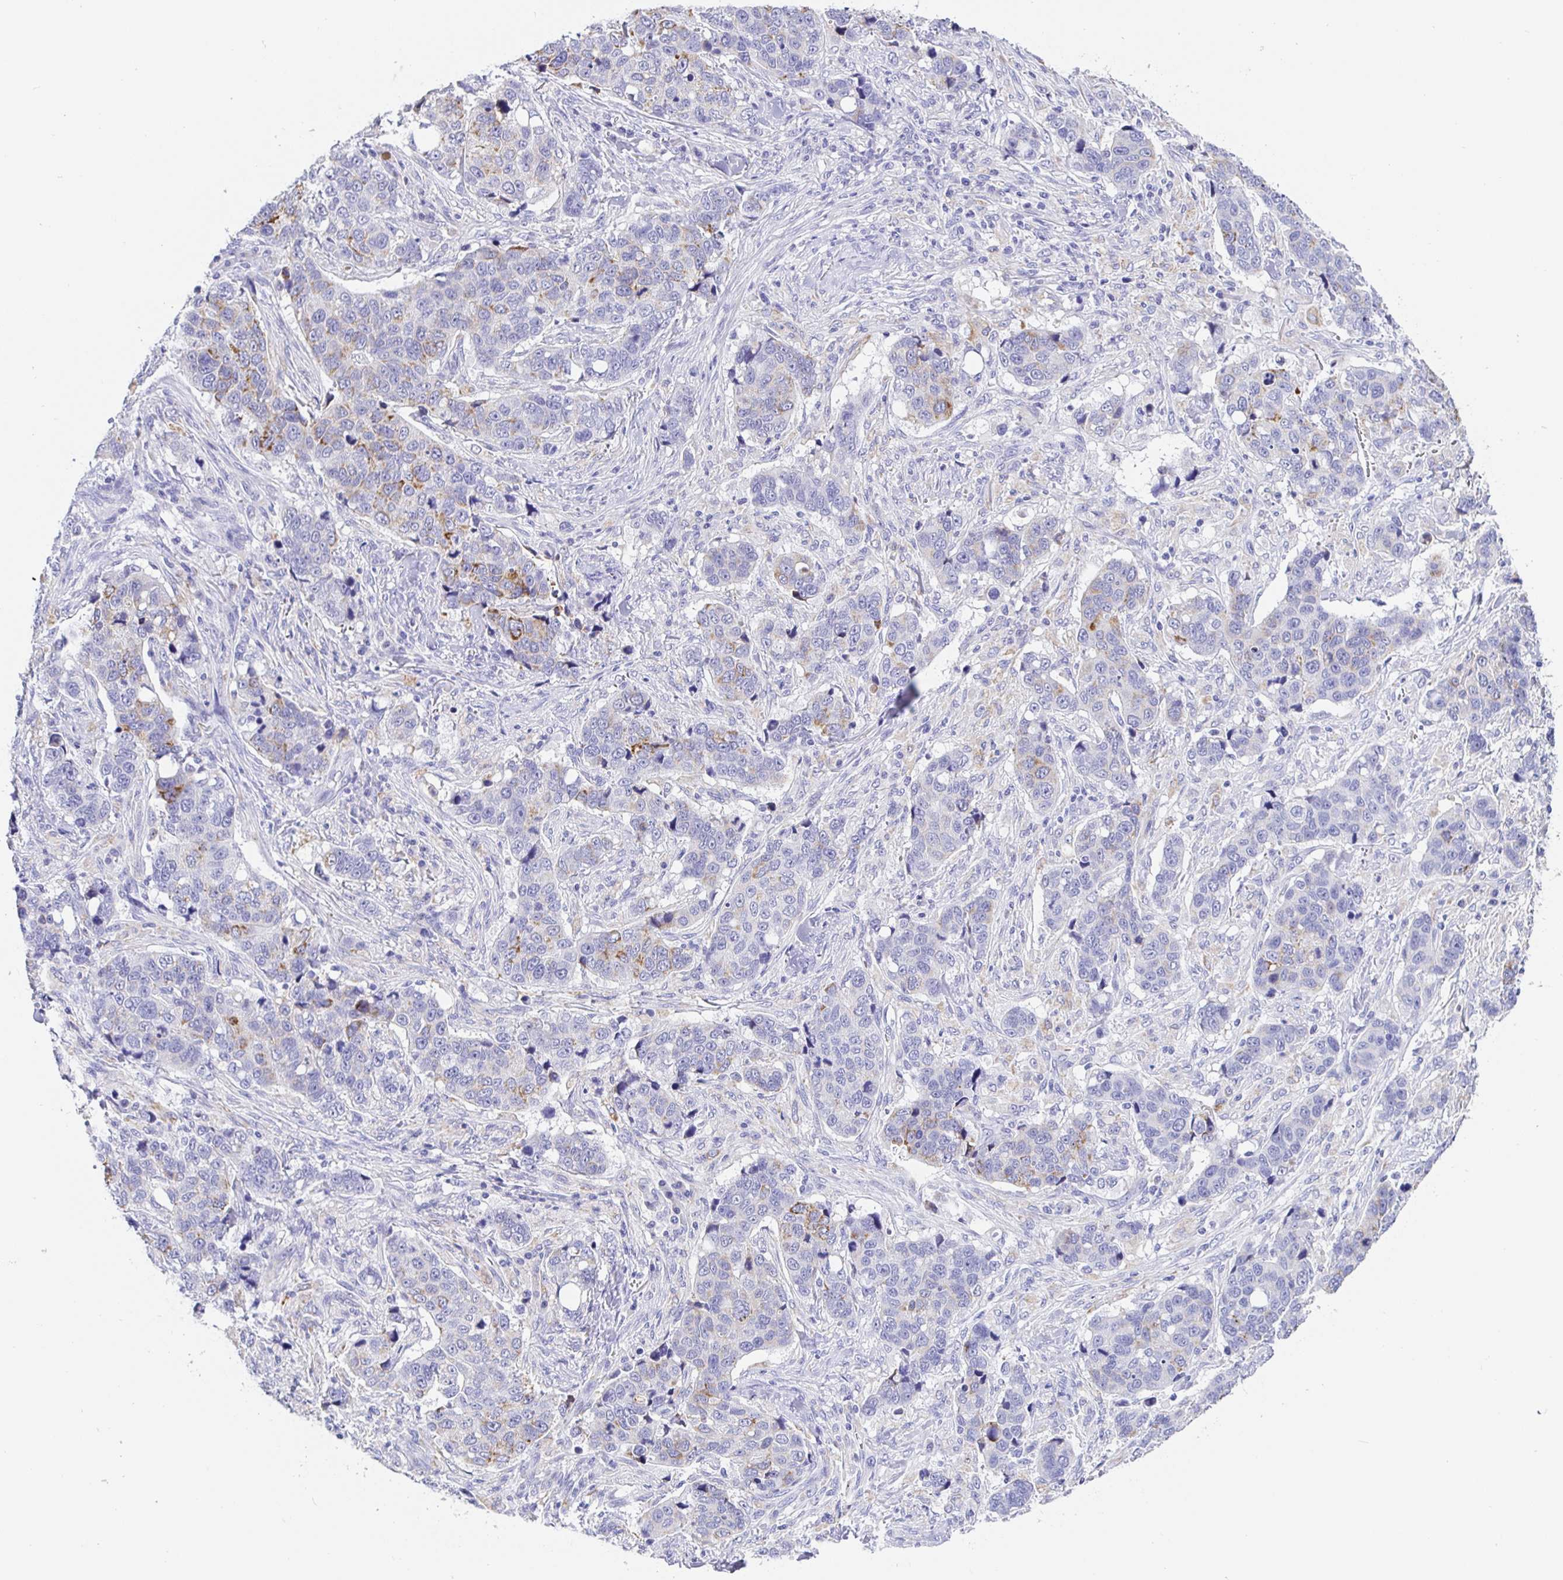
{"staining": {"intensity": "moderate", "quantity": "<25%", "location": "cytoplasmic/membranous"}, "tissue": "lung cancer", "cell_type": "Tumor cells", "image_type": "cancer", "snomed": [{"axis": "morphology", "description": "Squamous cell carcinoma, NOS"}, {"axis": "topography", "description": "Lymph node"}, {"axis": "topography", "description": "Lung"}], "caption": "The immunohistochemical stain shows moderate cytoplasmic/membranous staining in tumor cells of lung squamous cell carcinoma tissue.", "gene": "MAOA", "patient": {"sex": "male", "age": 61}}